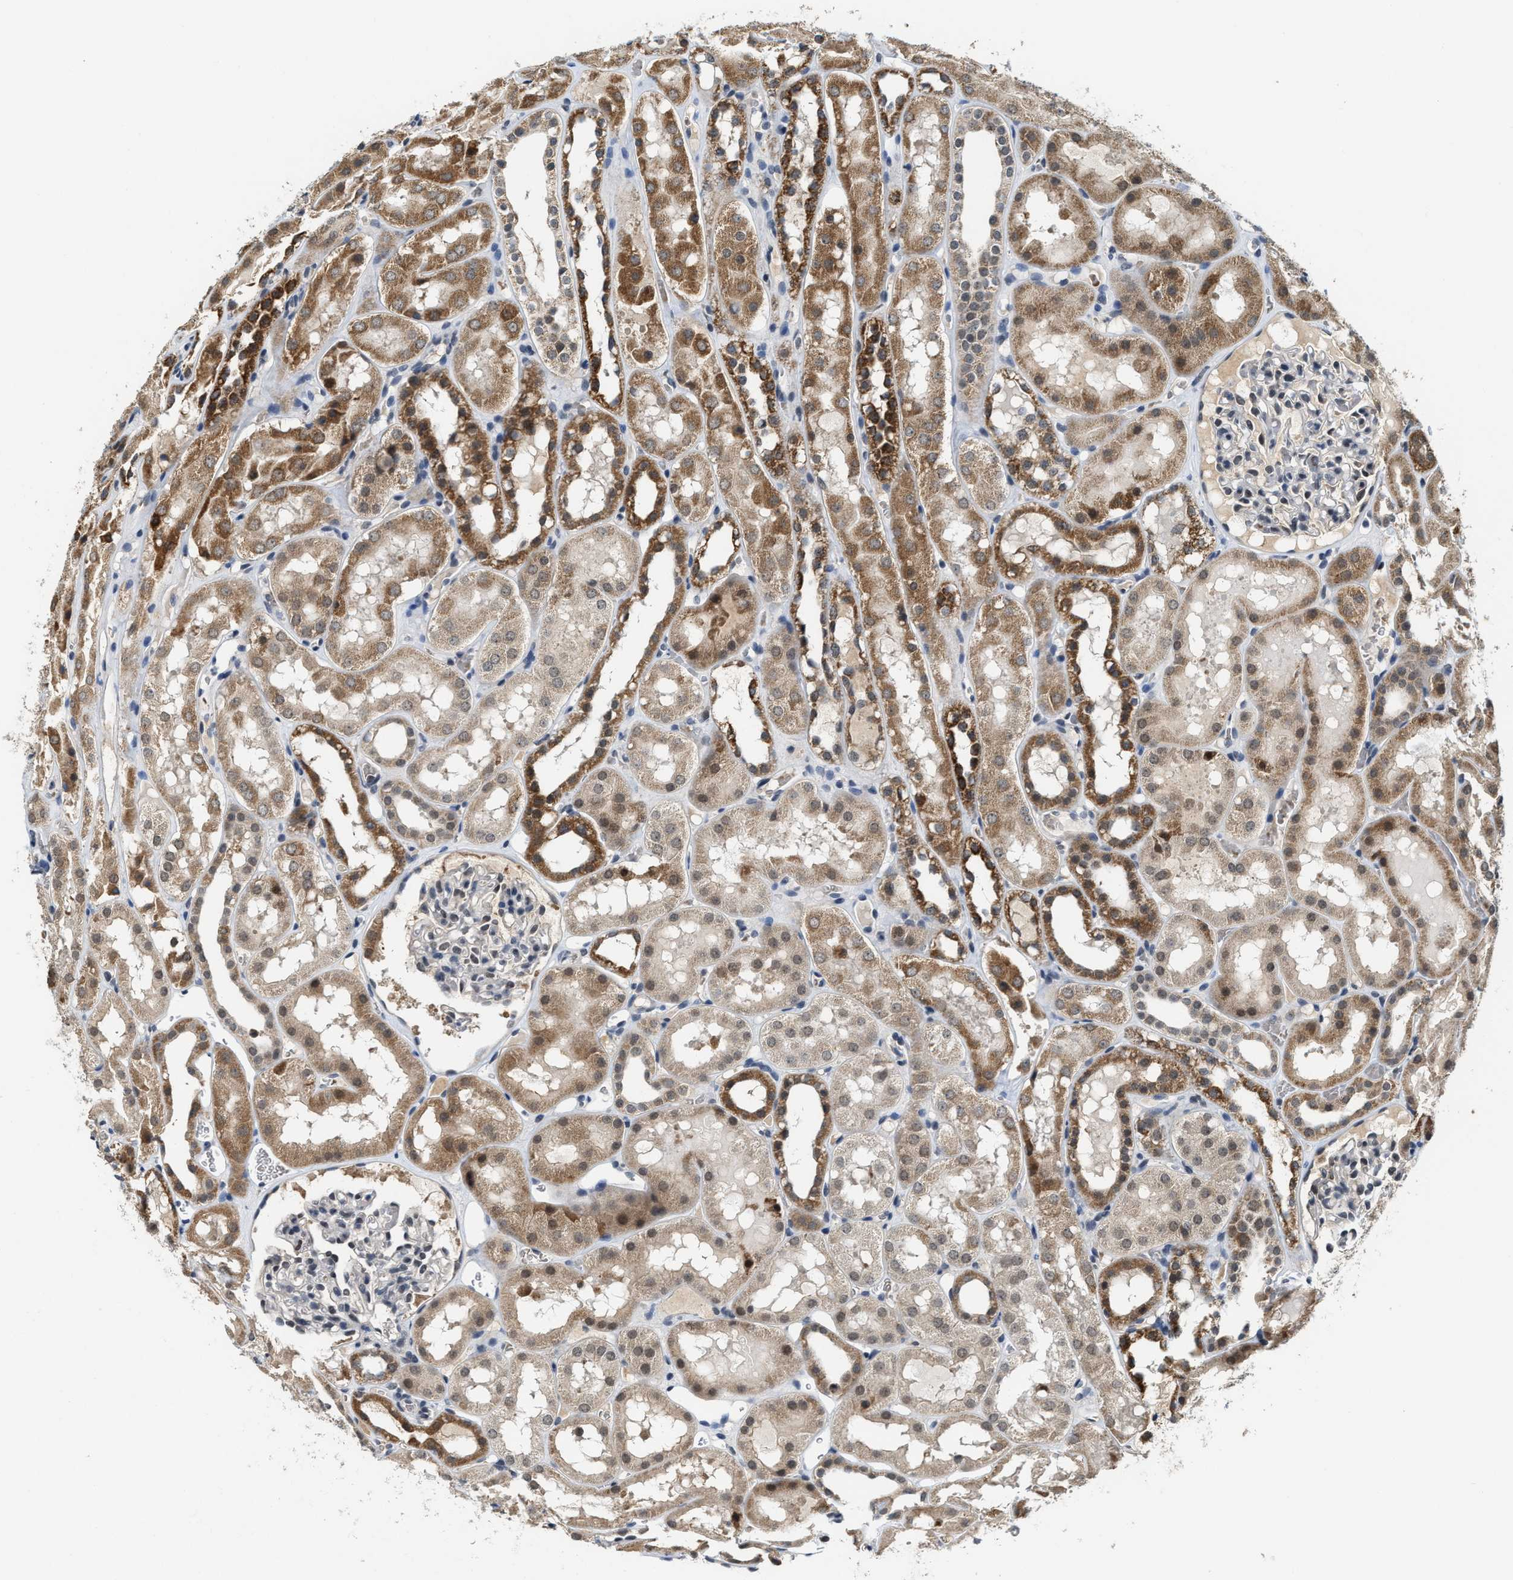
{"staining": {"intensity": "weak", "quantity": "<25%", "location": "cytoplasmic/membranous"}, "tissue": "kidney", "cell_type": "Cells in glomeruli", "image_type": "normal", "snomed": [{"axis": "morphology", "description": "Normal tissue, NOS"}, {"axis": "topography", "description": "Kidney"}, {"axis": "topography", "description": "Urinary bladder"}], "caption": "Cells in glomeruli show no significant protein staining in normal kidney. (Stains: DAB (3,3'-diaminobenzidine) immunohistochemistry with hematoxylin counter stain, Microscopy: brightfield microscopy at high magnification).", "gene": "KIF24", "patient": {"sex": "male", "age": 16}}